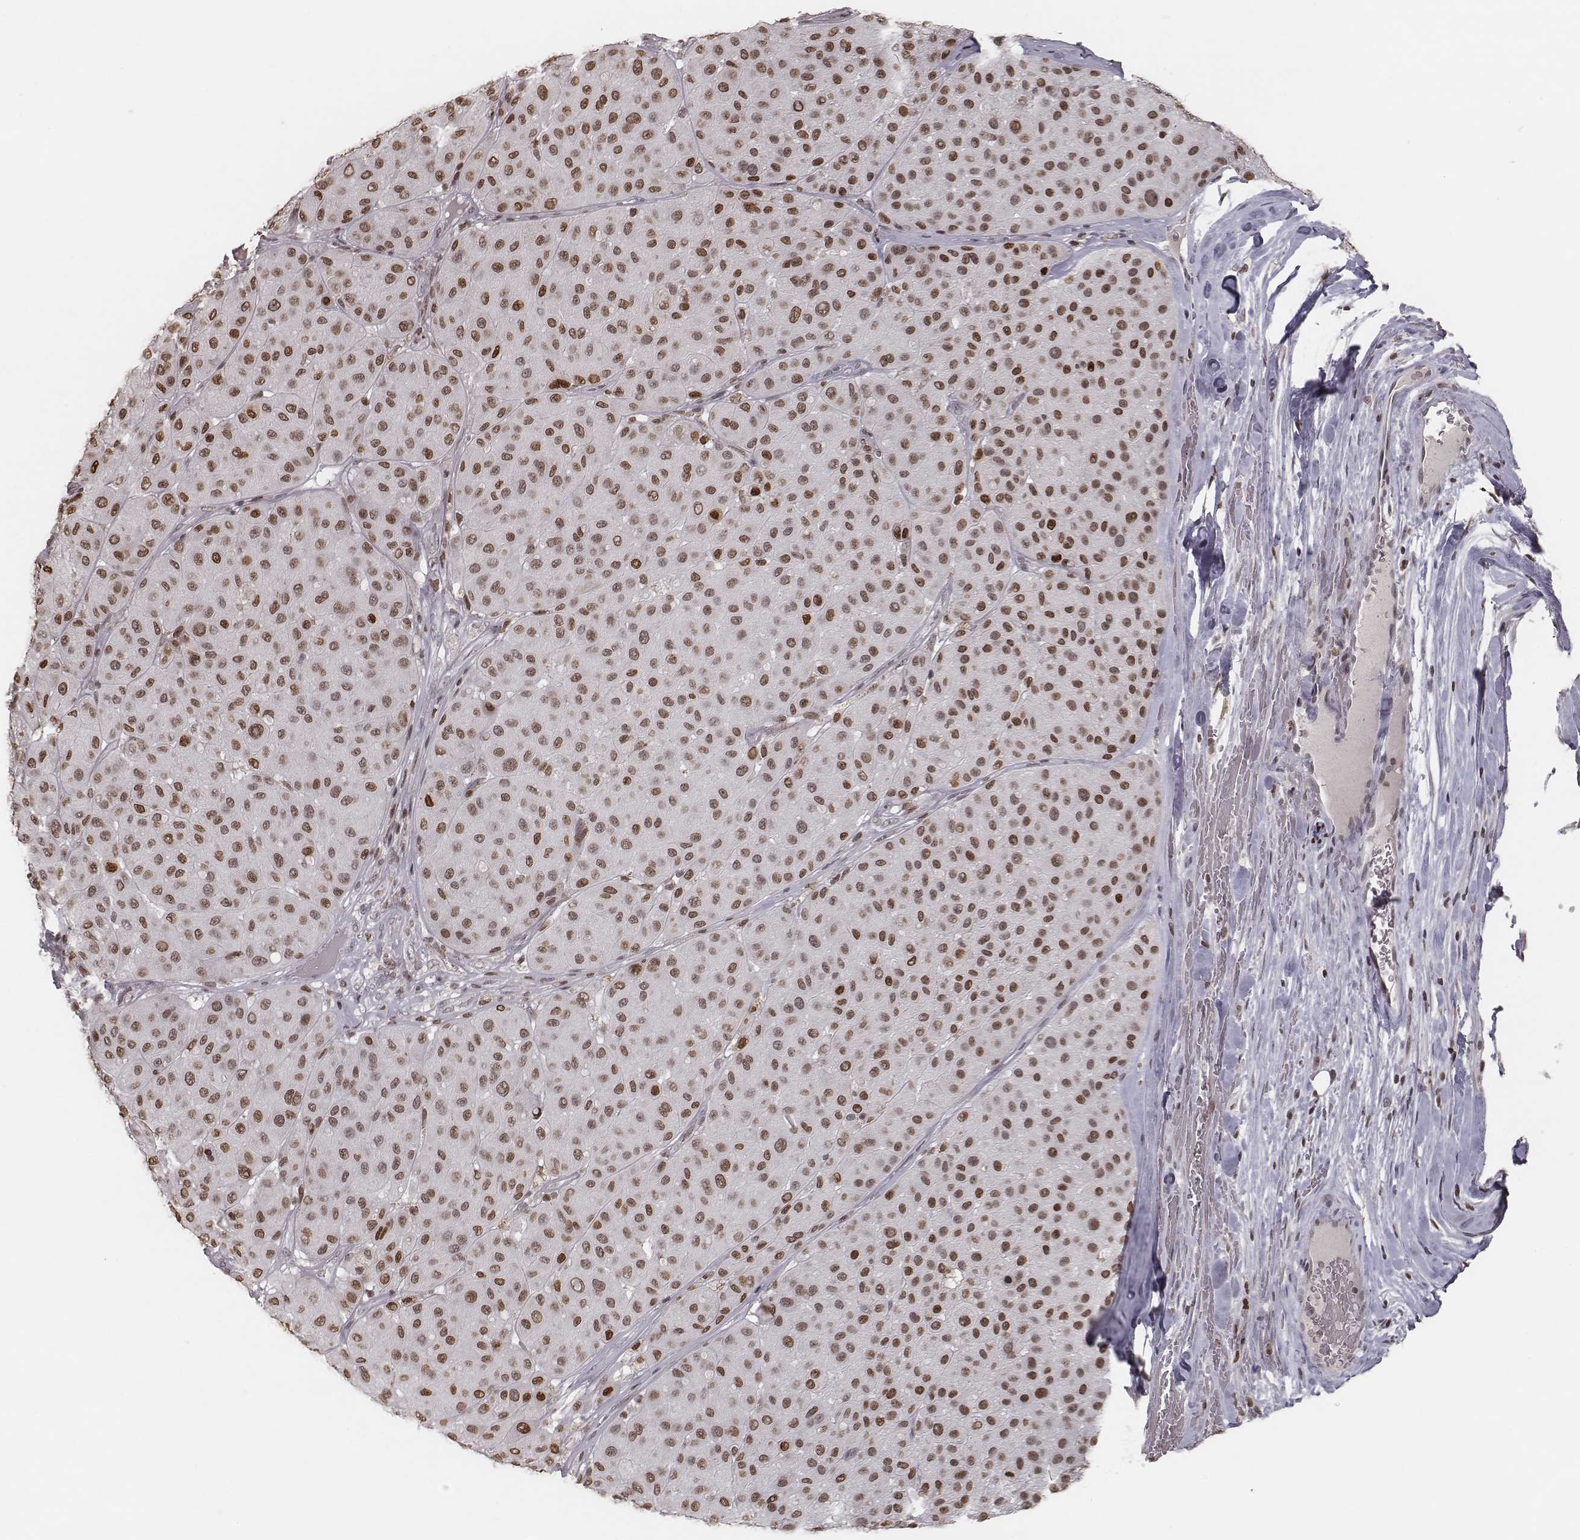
{"staining": {"intensity": "moderate", "quantity": ">75%", "location": "nuclear"}, "tissue": "melanoma", "cell_type": "Tumor cells", "image_type": "cancer", "snomed": [{"axis": "morphology", "description": "Malignant melanoma, Metastatic site"}, {"axis": "topography", "description": "Smooth muscle"}], "caption": "A micrograph of melanoma stained for a protein demonstrates moderate nuclear brown staining in tumor cells.", "gene": "HMGA2", "patient": {"sex": "male", "age": 41}}